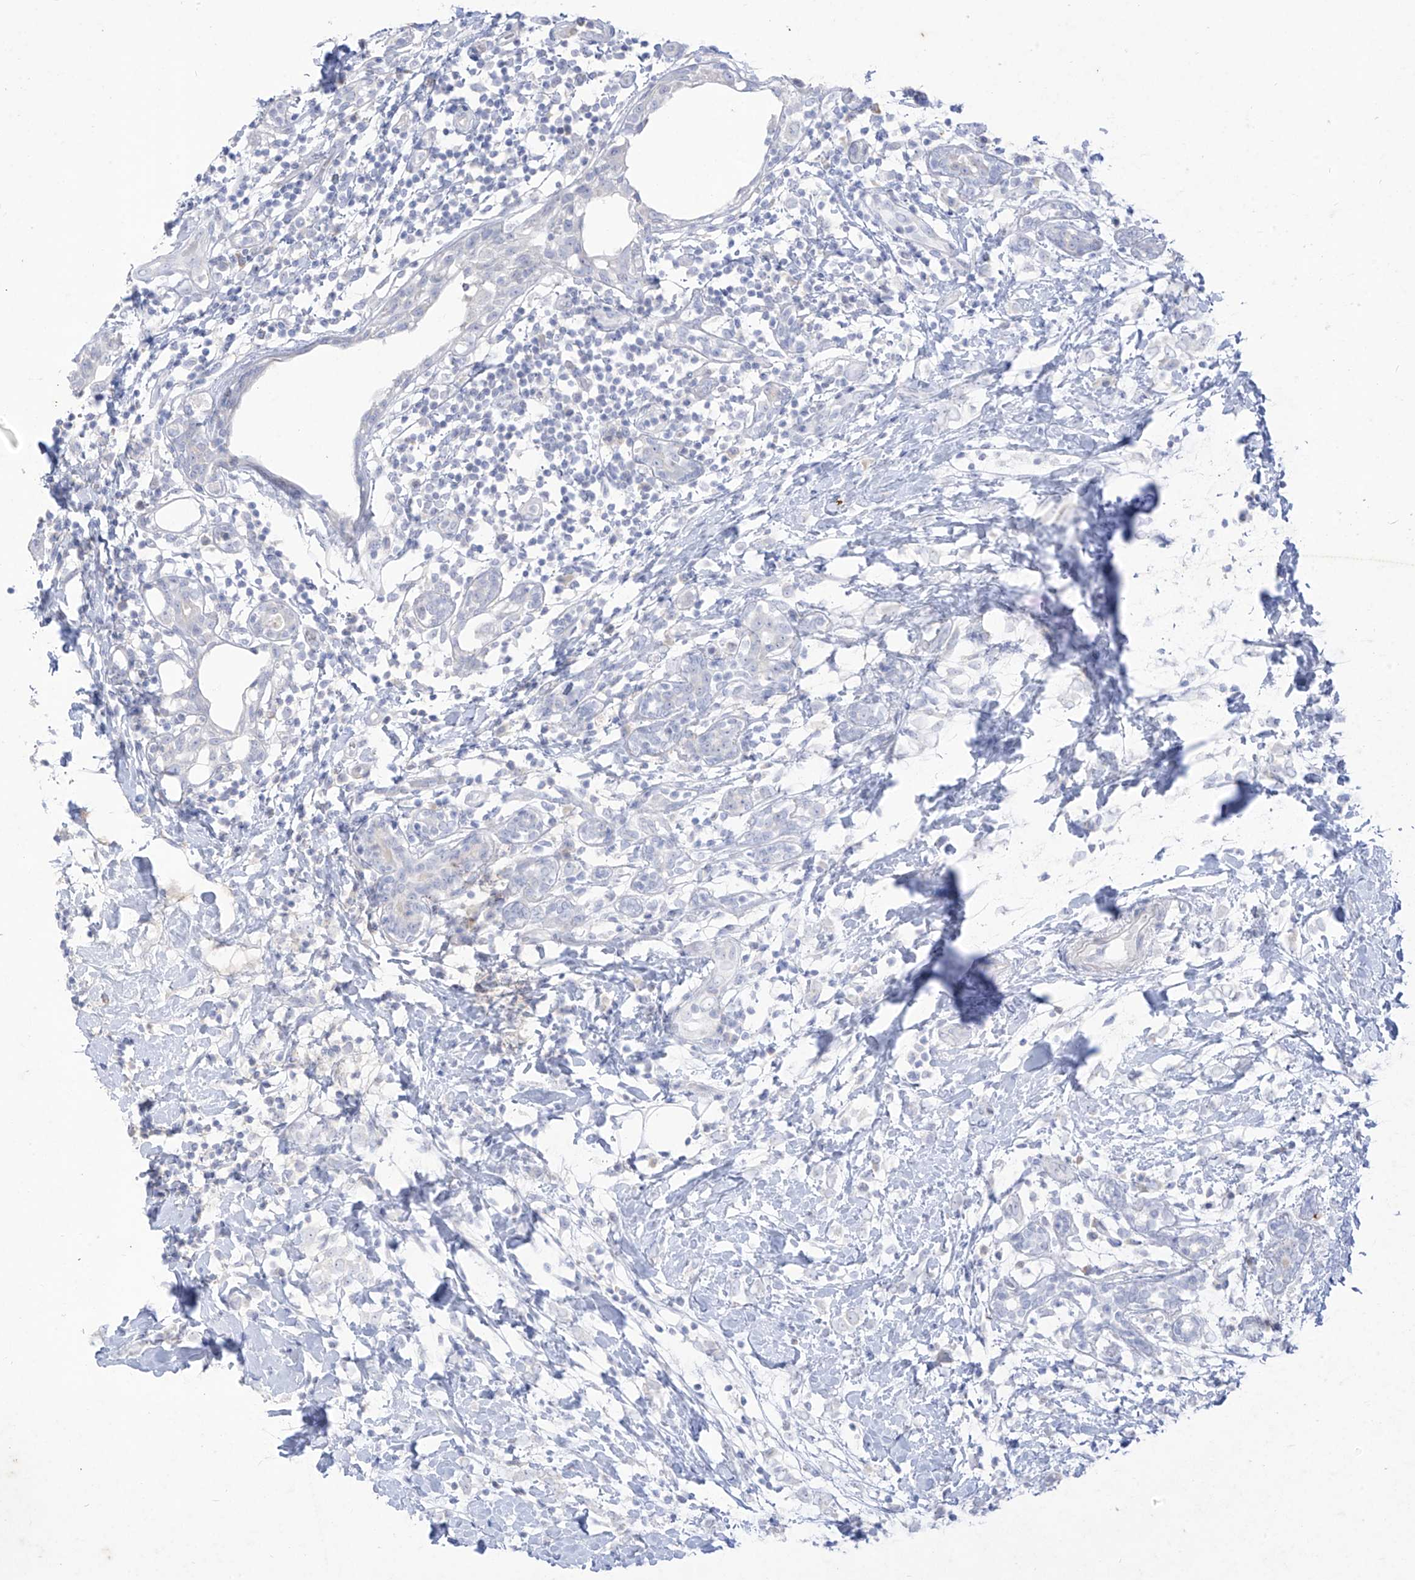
{"staining": {"intensity": "negative", "quantity": "none", "location": "none"}, "tissue": "breast cancer", "cell_type": "Tumor cells", "image_type": "cancer", "snomed": [{"axis": "morphology", "description": "Normal tissue, NOS"}, {"axis": "morphology", "description": "Lobular carcinoma"}, {"axis": "topography", "description": "Breast"}], "caption": "Breast cancer (lobular carcinoma) was stained to show a protein in brown. There is no significant expression in tumor cells.", "gene": "TGM4", "patient": {"sex": "female", "age": 47}}